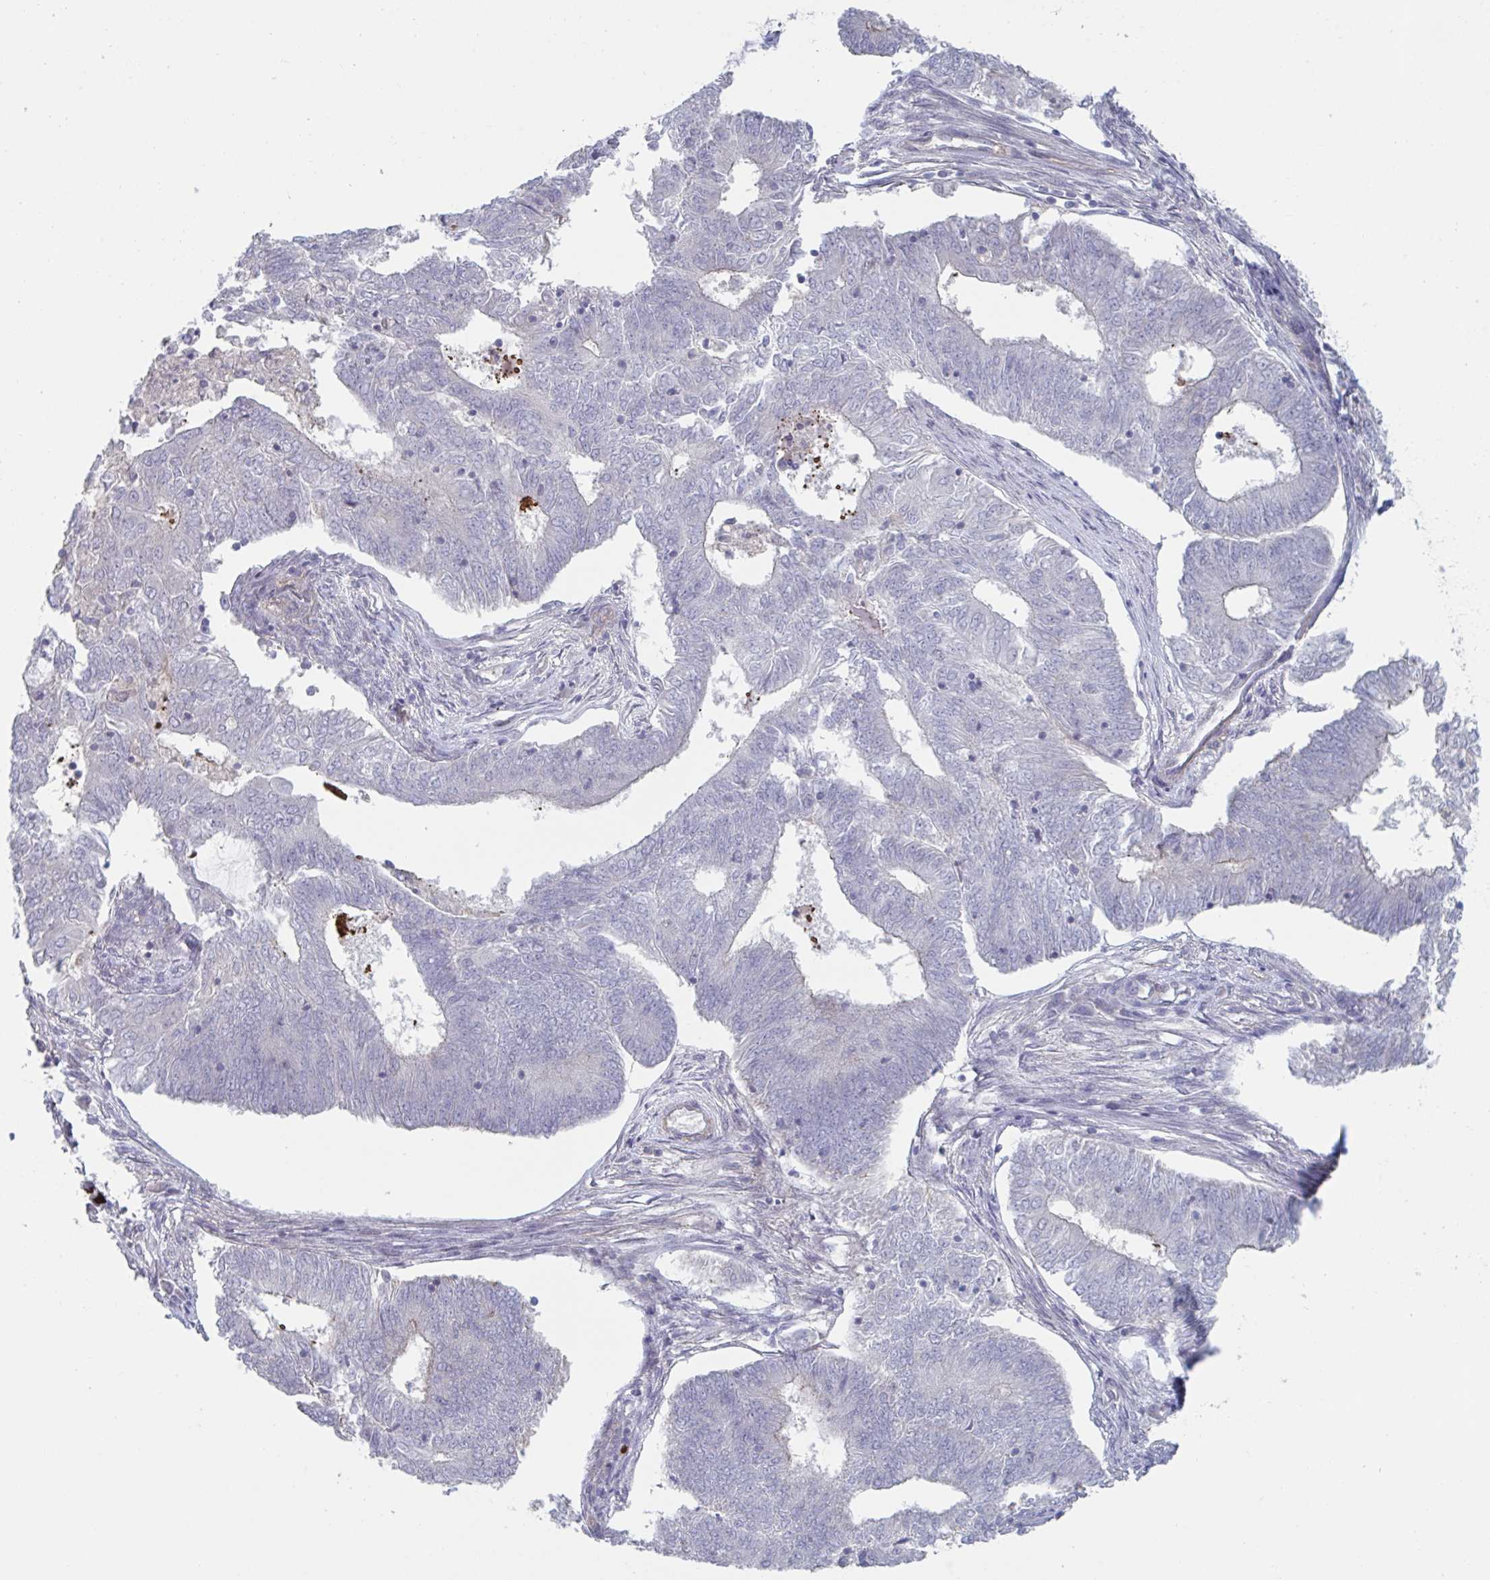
{"staining": {"intensity": "negative", "quantity": "none", "location": "none"}, "tissue": "endometrial cancer", "cell_type": "Tumor cells", "image_type": "cancer", "snomed": [{"axis": "morphology", "description": "Adenocarcinoma, NOS"}, {"axis": "topography", "description": "Endometrium"}], "caption": "Micrograph shows no significant protein expression in tumor cells of endometrial cancer.", "gene": "STK26", "patient": {"sex": "female", "age": 62}}